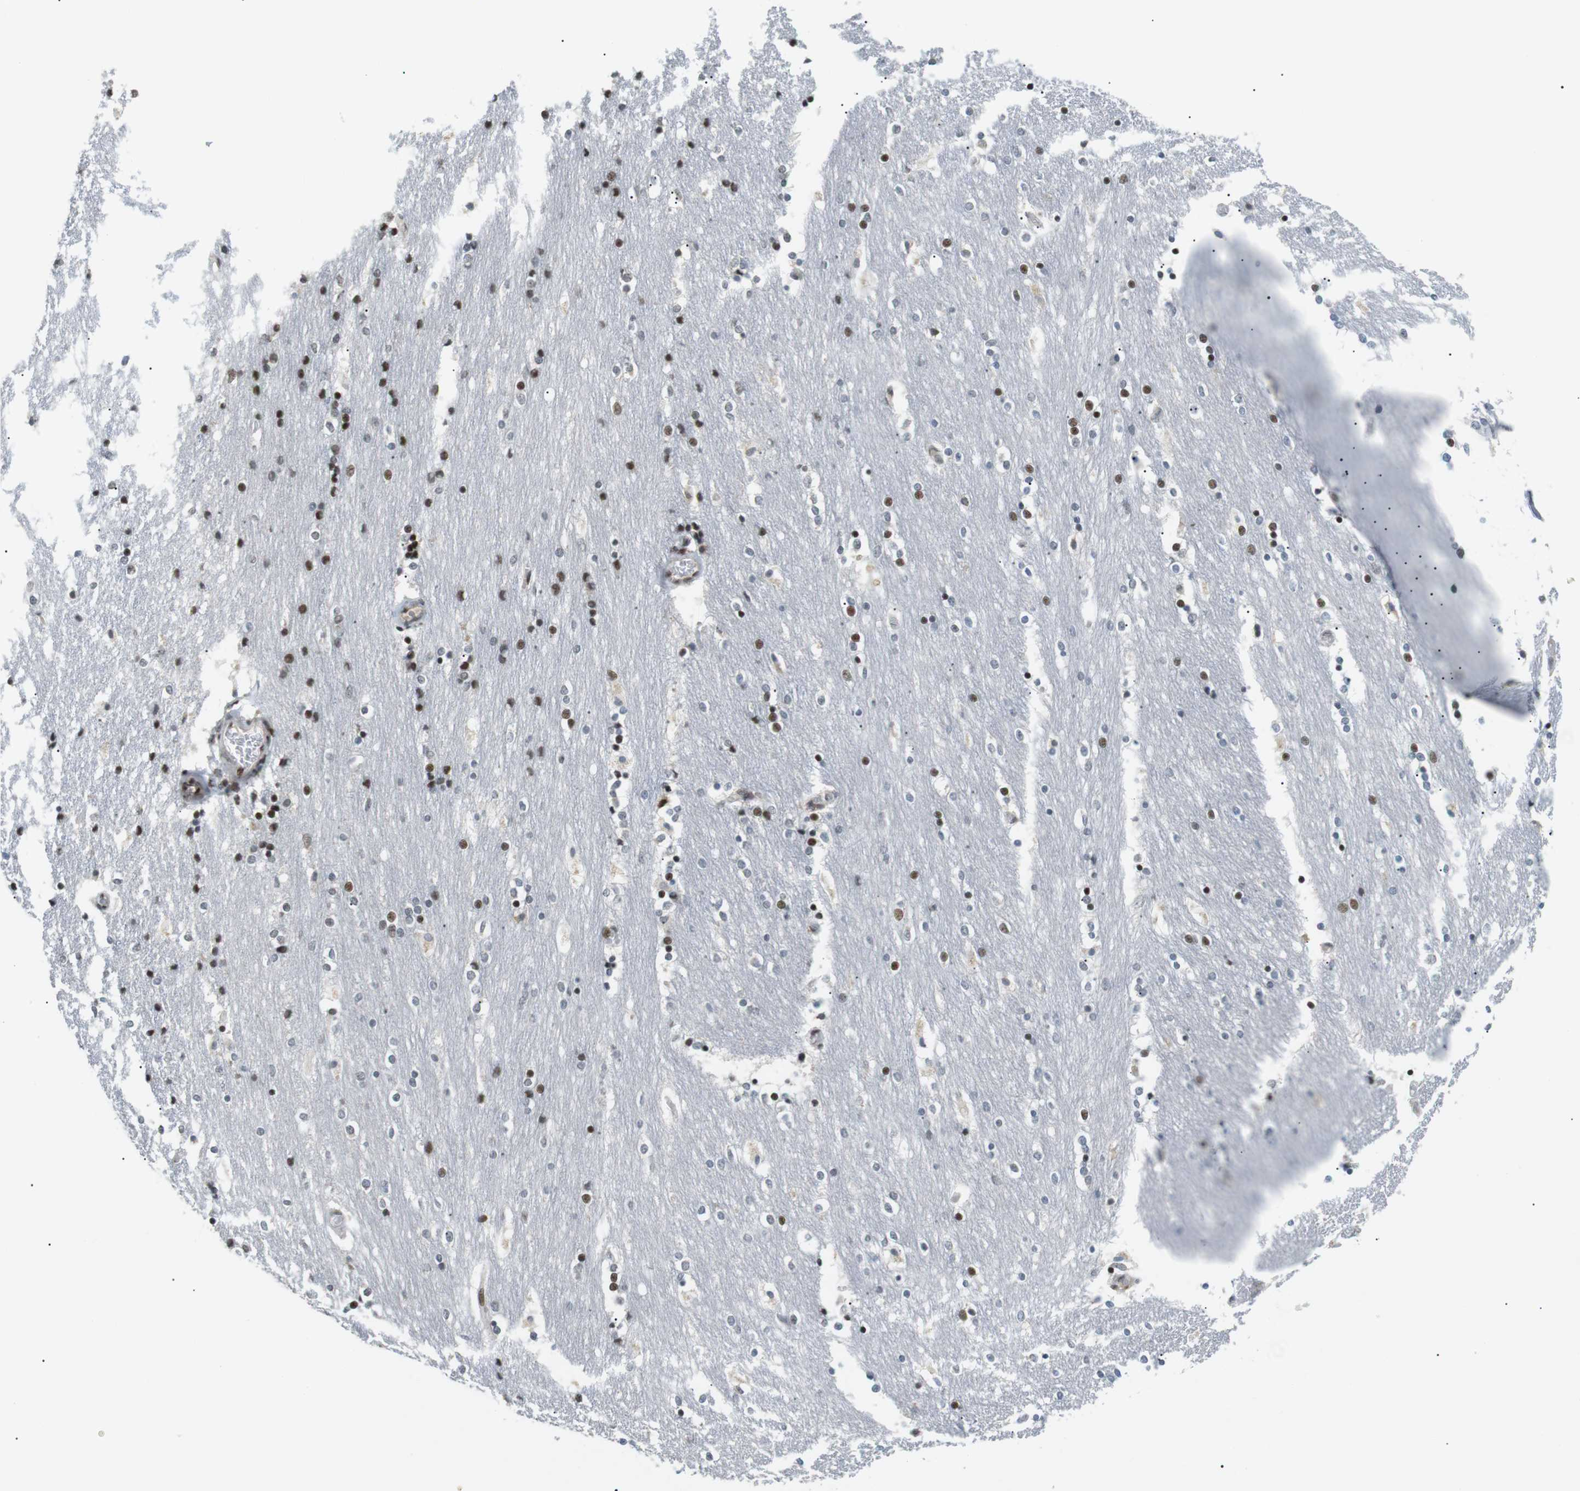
{"staining": {"intensity": "moderate", "quantity": "25%-75%", "location": "nuclear"}, "tissue": "caudate", "cell_type": "Glial cells", "image_type": "normal", "snomed": [{"axis": "morphology", "description": "Normal tissue, NOS"}, {"axis": "topography", "description": "Lateral ventricle wall"}], "caption": "Unremarkable caudate was stained to show a protein in brown. There is medium levels of moderate nuclear staining in about 25%-75% of glial cells.", "gene": "CDC27", "patient": {"sex": "female", "age": 54}}